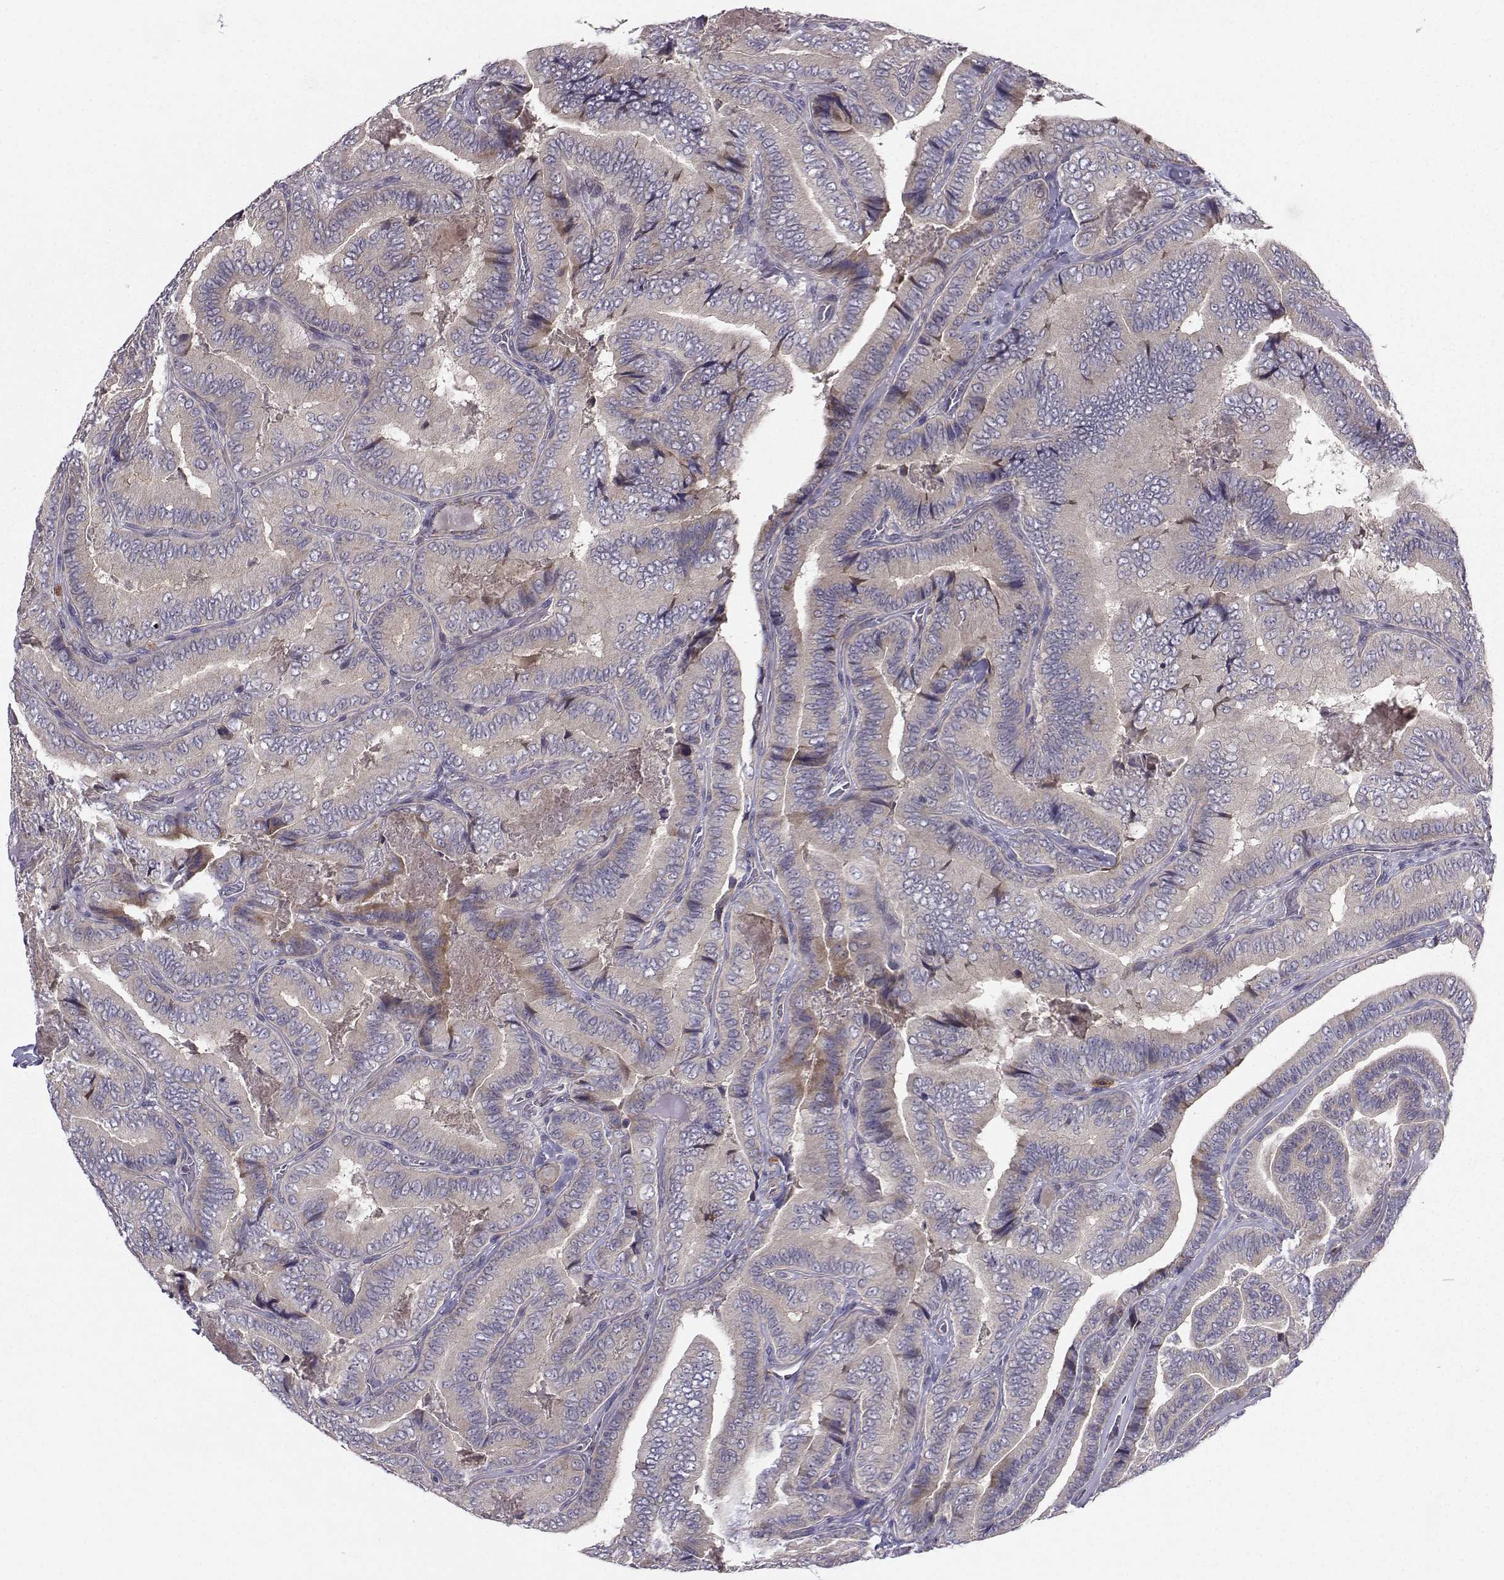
{"staining": {"intensity": "weak", "quantity": "<25%", "location": "cytoplasmic/membranous"}, "tissue": "thyroid cancer", "cell_type": "Tumor cells", "image_type": "cancer", "snomed": [{"axis": "morphology", "description": "Papillary adenocarcinoma, NOS"}, {"axis": "topography", "description": "Thyroid gland"}], "caption": "This photomicrograph is of papillary adenocarcinoma (thyroid) stained with IHC to label a protein in brown with the nuclei are counter-stained blue. There is no expression in tumor cells. Brightfield microscopy of immunohistochemistry stained with DAB (3,3'-diaminobenzidine) (brown) and hematoxylin (blue), captured at high magnification.", "gene": "STXBP5", "patient": {"sex": "male", "age": 61}}